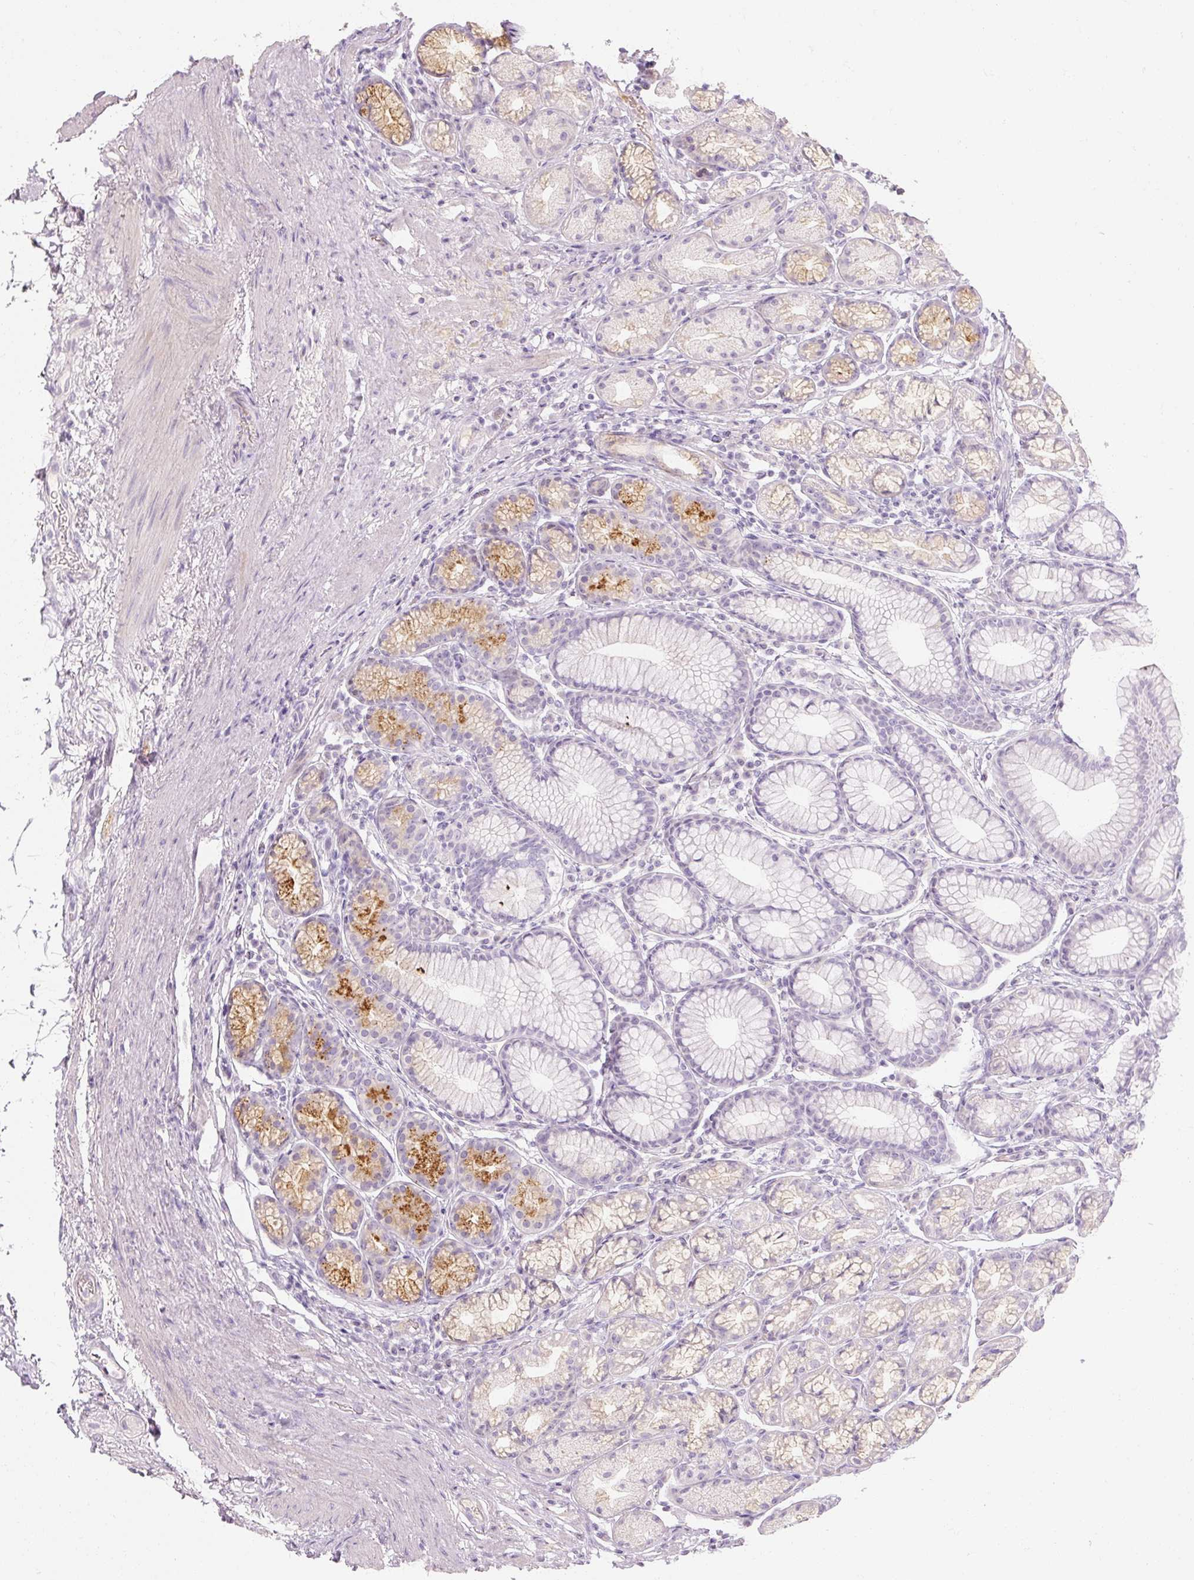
{"staining": {"intensity": "moderate", "quantity": "25%-75%", "location": "cytoplasmic/membranous"}, "tissue": "stomach", "cell_type": "Glandular cells", "image_type": "normal", "snomed": [{"axis": "morphology", "description": "Normal tissue, NOS"}, {"axis": "topography", "description": "Stomach, lower"}], "caption": "Immunohistochemistry (IHC) micrograph of unremarkable stomach stained for a protein (brown), which displays medium levels of moderate cytoplasmic/membranous staining in approximately 25%-75% of glandular cells.", "gene": "NFE2L3", "patient": {"sex": "male", "age": 67}}